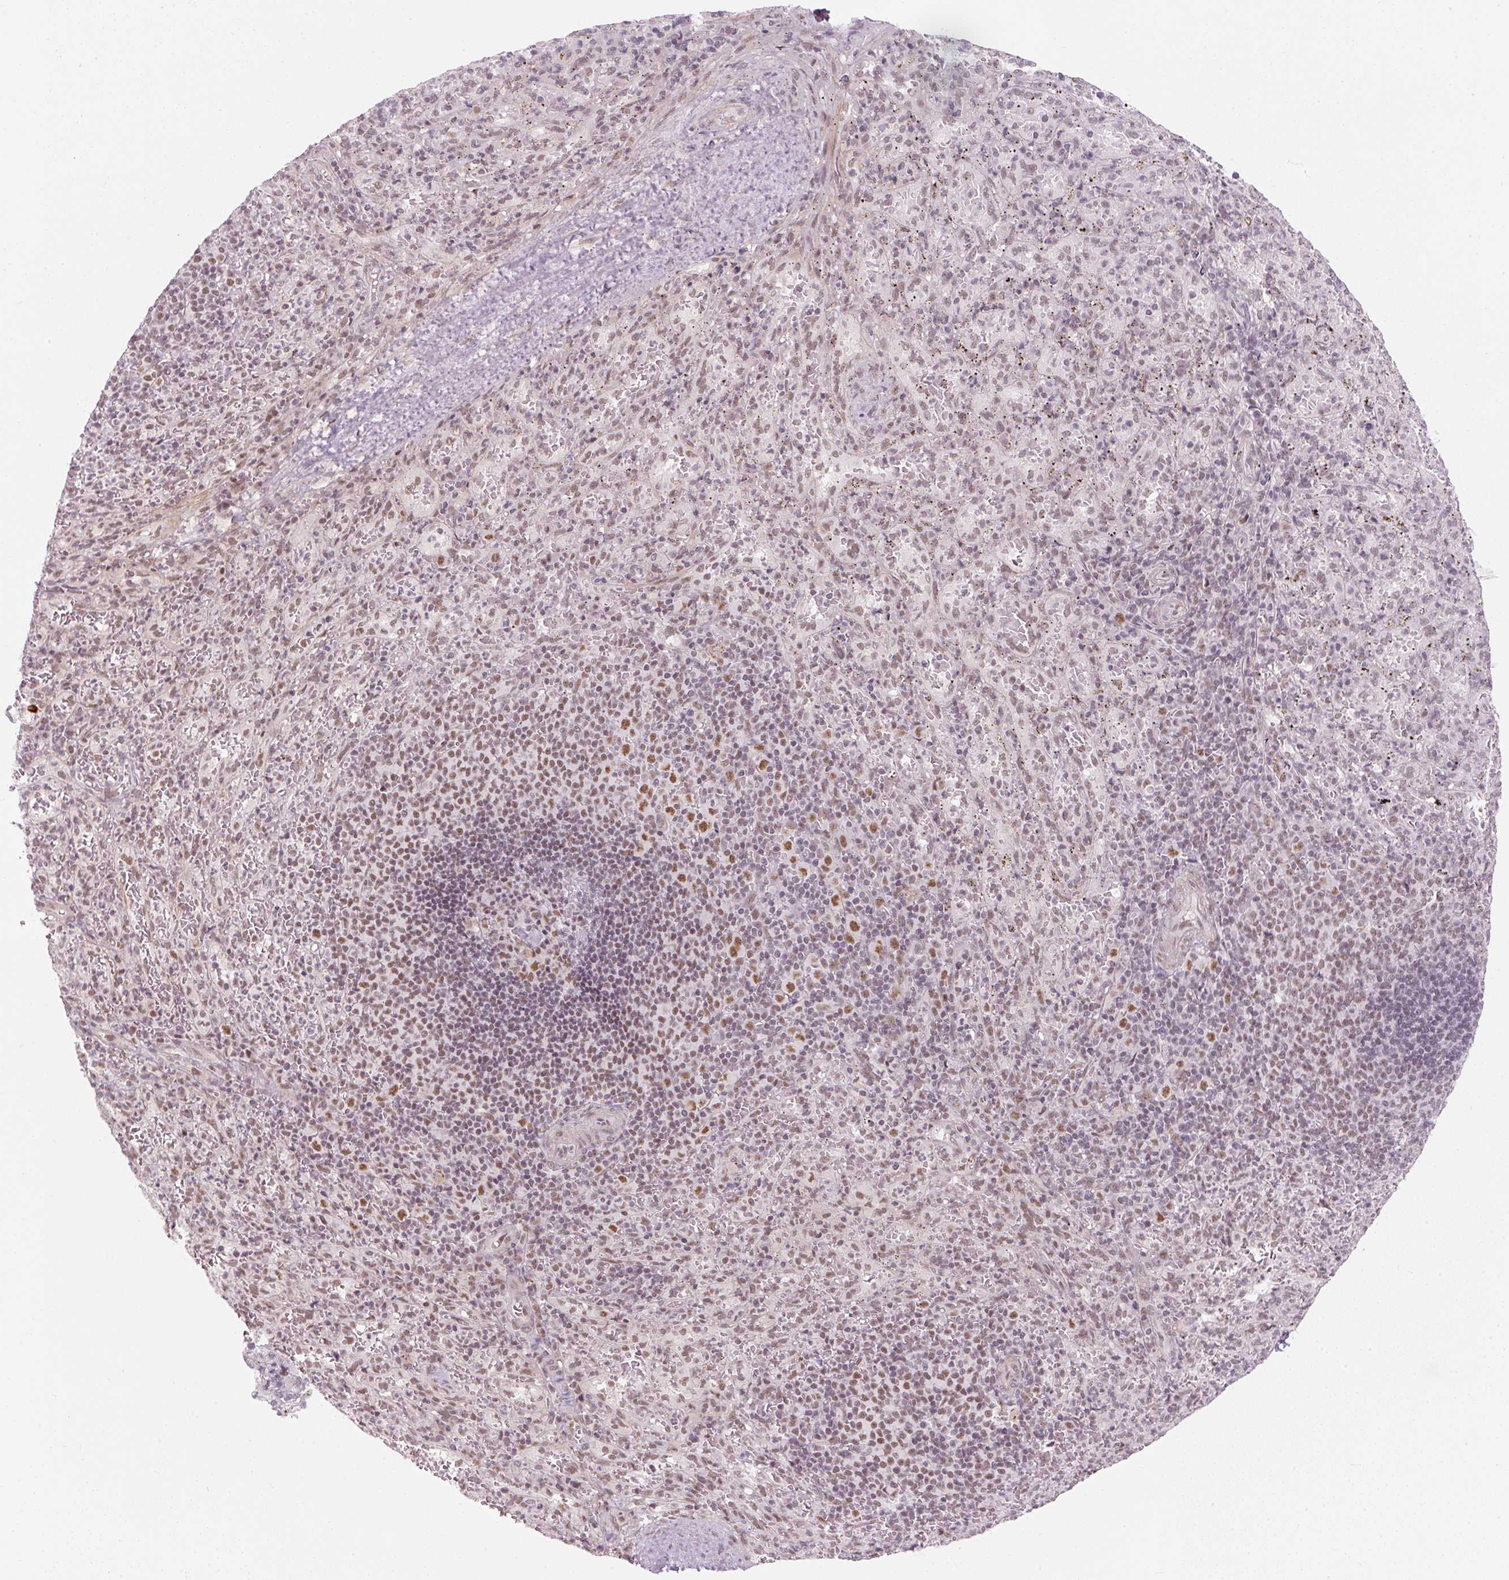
{"staining": {"intensity": "moderate", "quantity": "25%-75%", "location": "nuclear"}, "tissue": "spleen", "cell_type": "Cells in red pulp", "image_type": "normal", "snomed": [{"axis": "morphology", "description": "Normal tissue, NOS"}, {"axis": "topography", "description": "Spleen"}], "caption": "This histopathology image shows immunohistochemistry staining of unremarkable spleen, with medium moderate nuclear staining in approximately 25%-75% of cells in red pulp.", "gene": "U2AF2", "patient": {"sex": "male", "age": 57}}